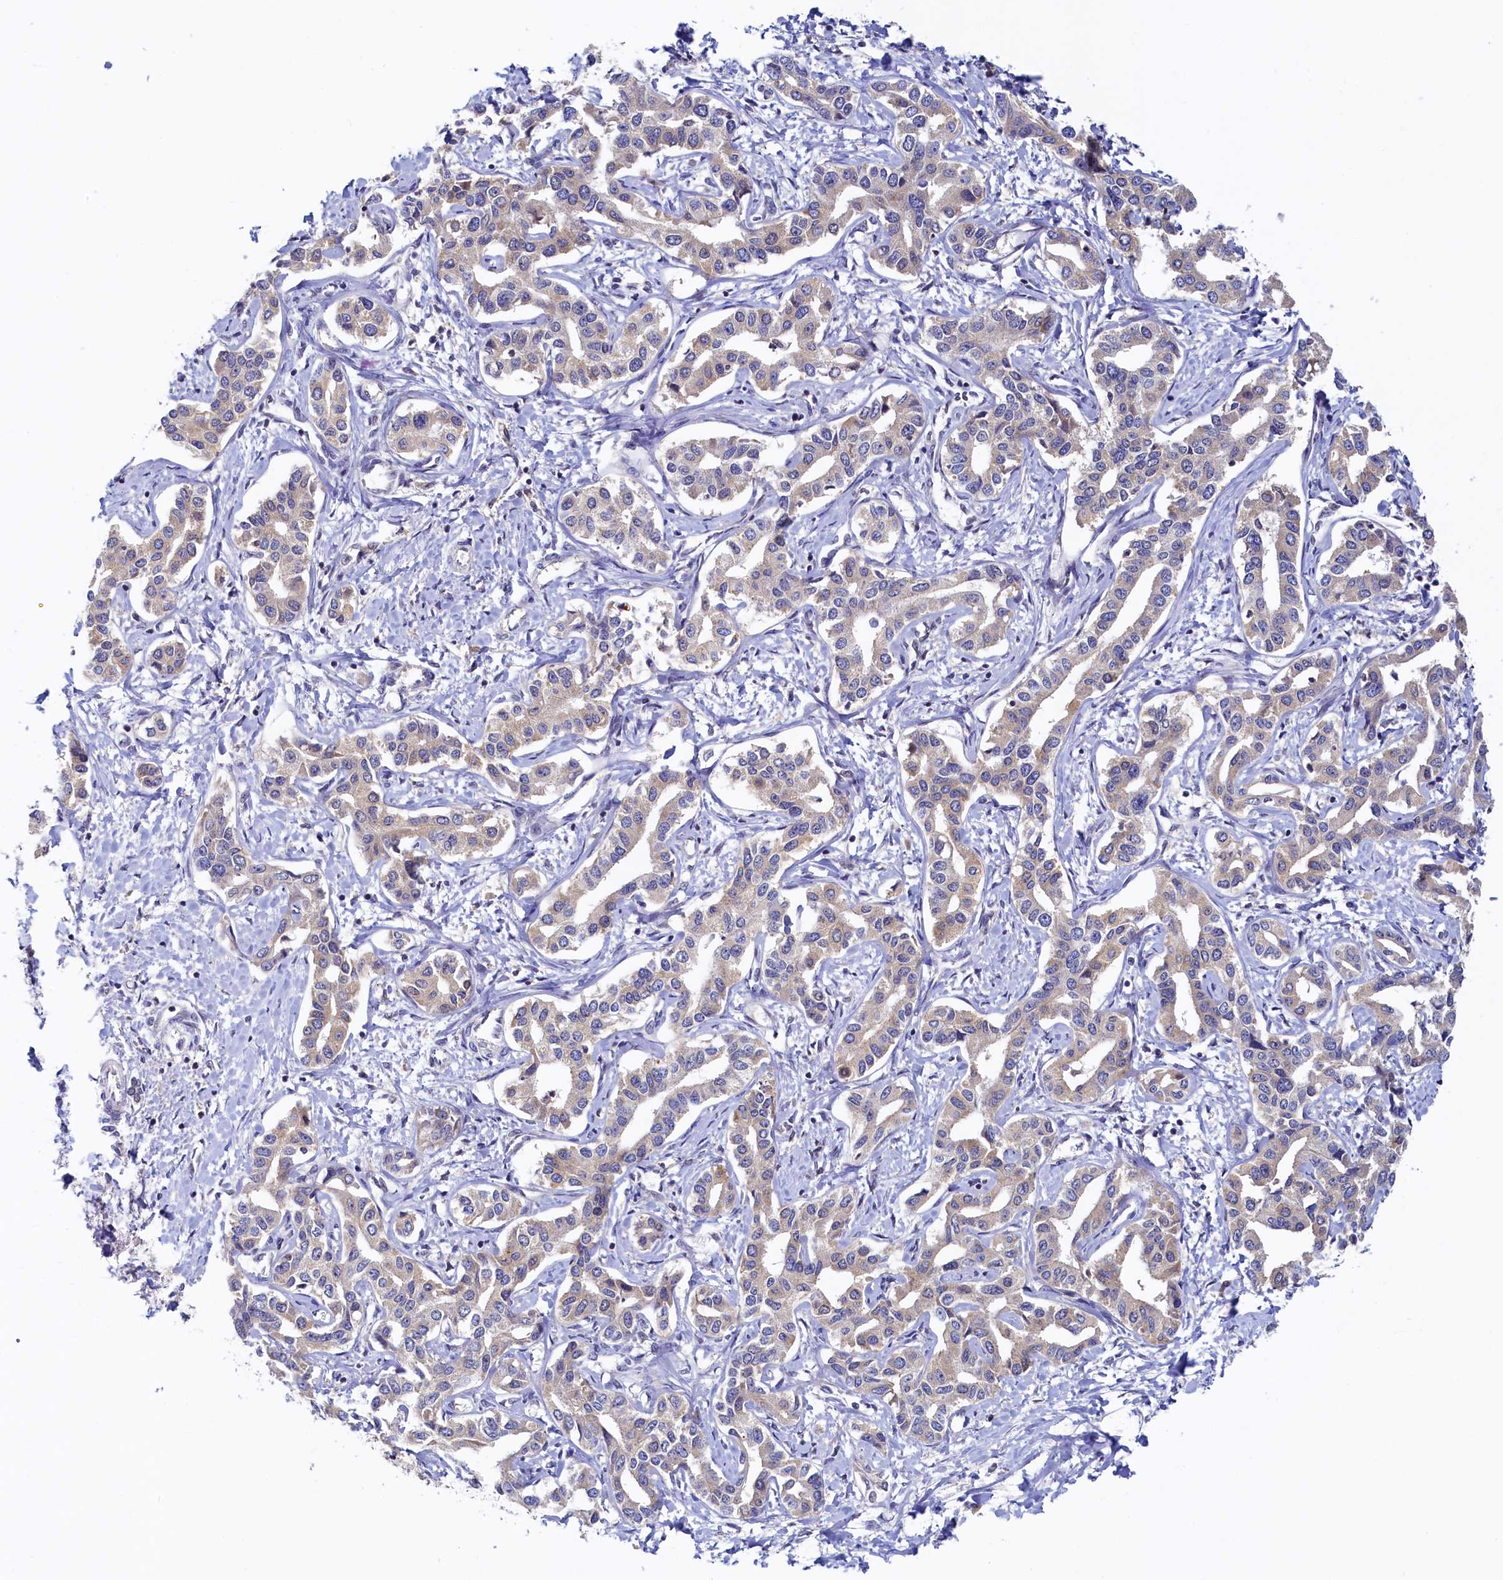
{"staining": {"intensity": "weak", "quantity": "<25%", "location": "cytoplasmic/membranous"}, "tissue": "liver cancer", "cell_type": "Tumor cells", "image_type": "cancer", "snomed": [{"axis": "morphology", "description": "Cholangiocarcinoma"}, {"axis": "topography", "description": "Liver"}], "caption": "Human liver cancer stained for a protein using IHC displays no expression in tumor cells.", "gene": "PAAF1", "patient": {"sex": "male", "age": 59}}